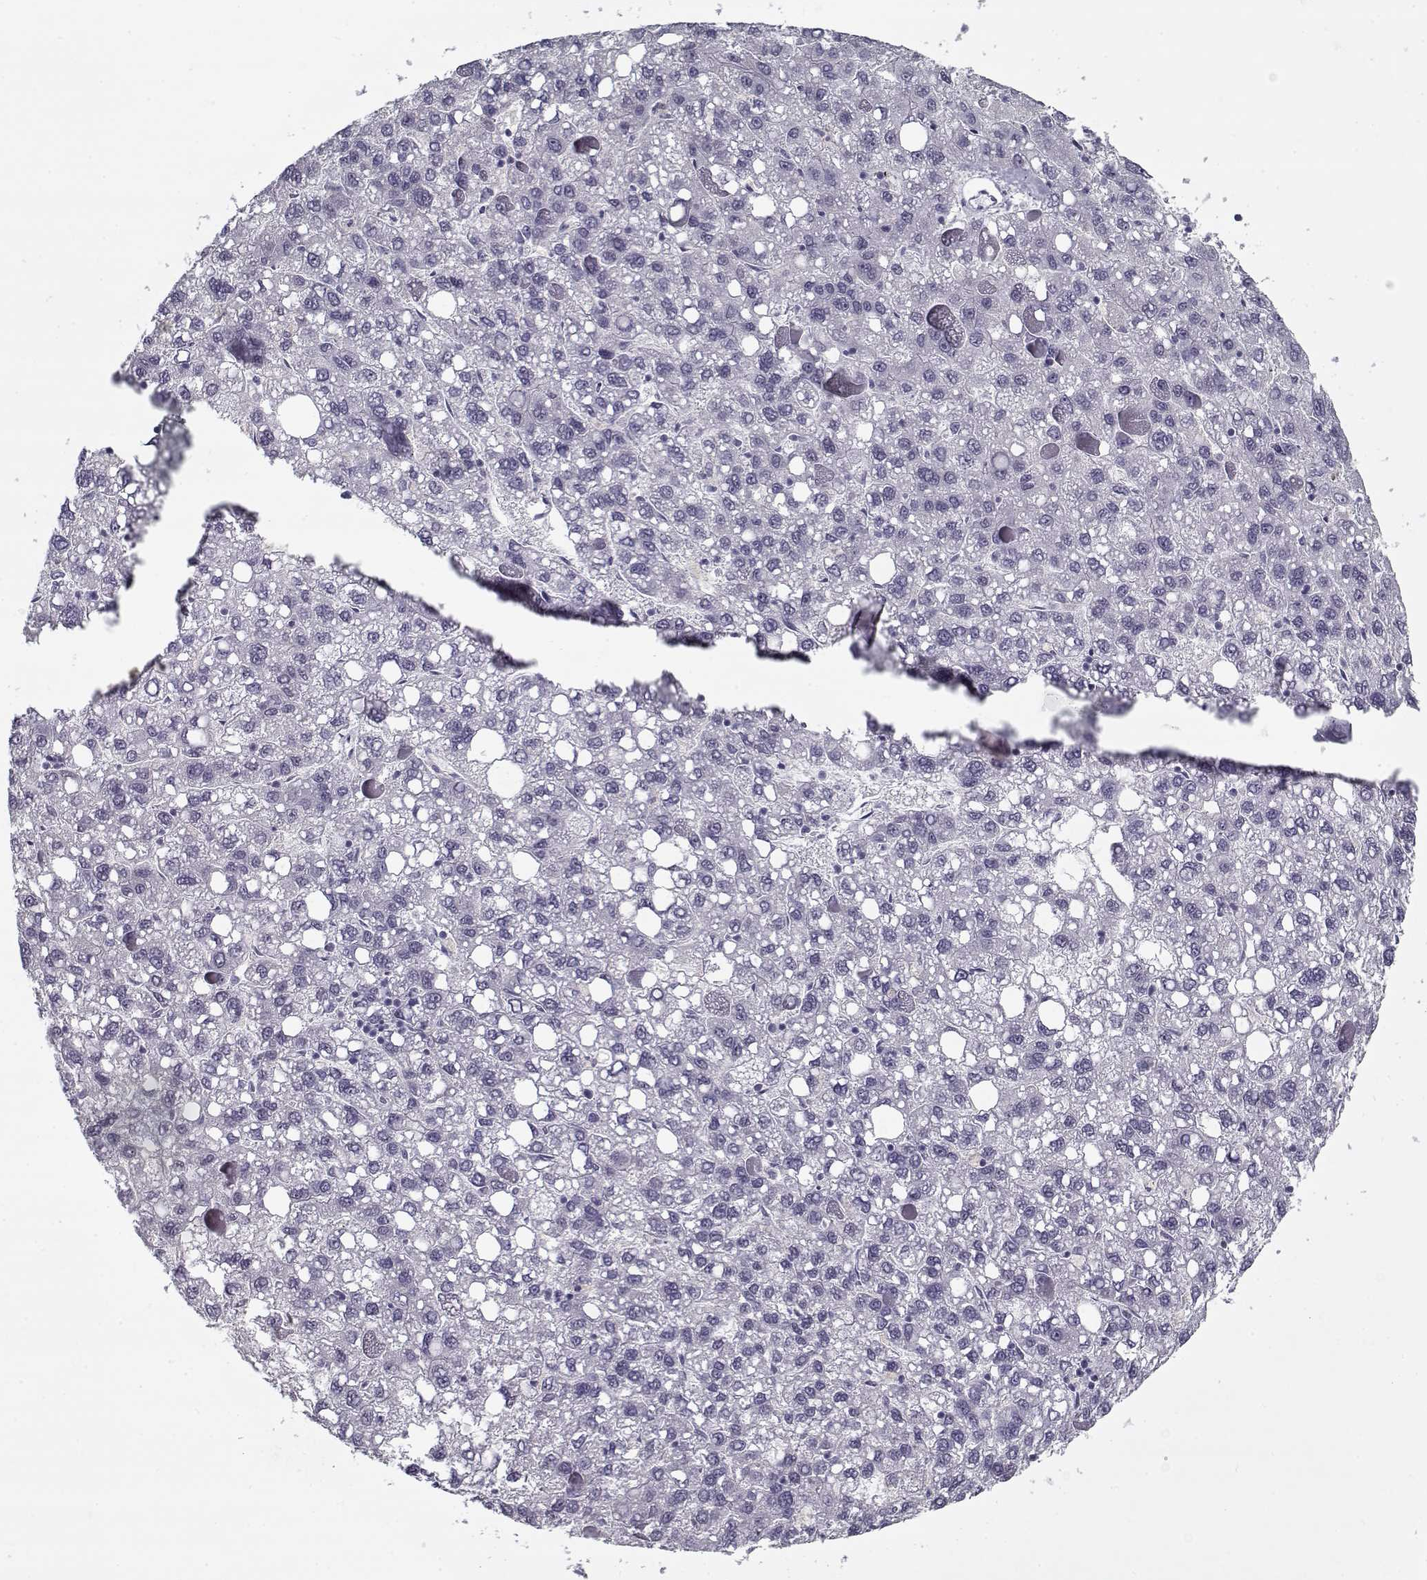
{"staining": {"intensity": "negative", "quantity": "none", "location": "none"}, "tissue": "liver cancer", "cell_type": "Tumor cells", "image_type": "cancer", "snomed": [{"axis": "morphology", "description": "Carcinoma, Hepatocellular, NOS"}, {"axis": "topography", "description": "Liver"}], "caption": "Human liver hepatocellular carcinoma stained for a protein using IHC shows no positivity in tumor cells.", "gene": "RNF32", "patient": {"sex": "female", "age": 82}}